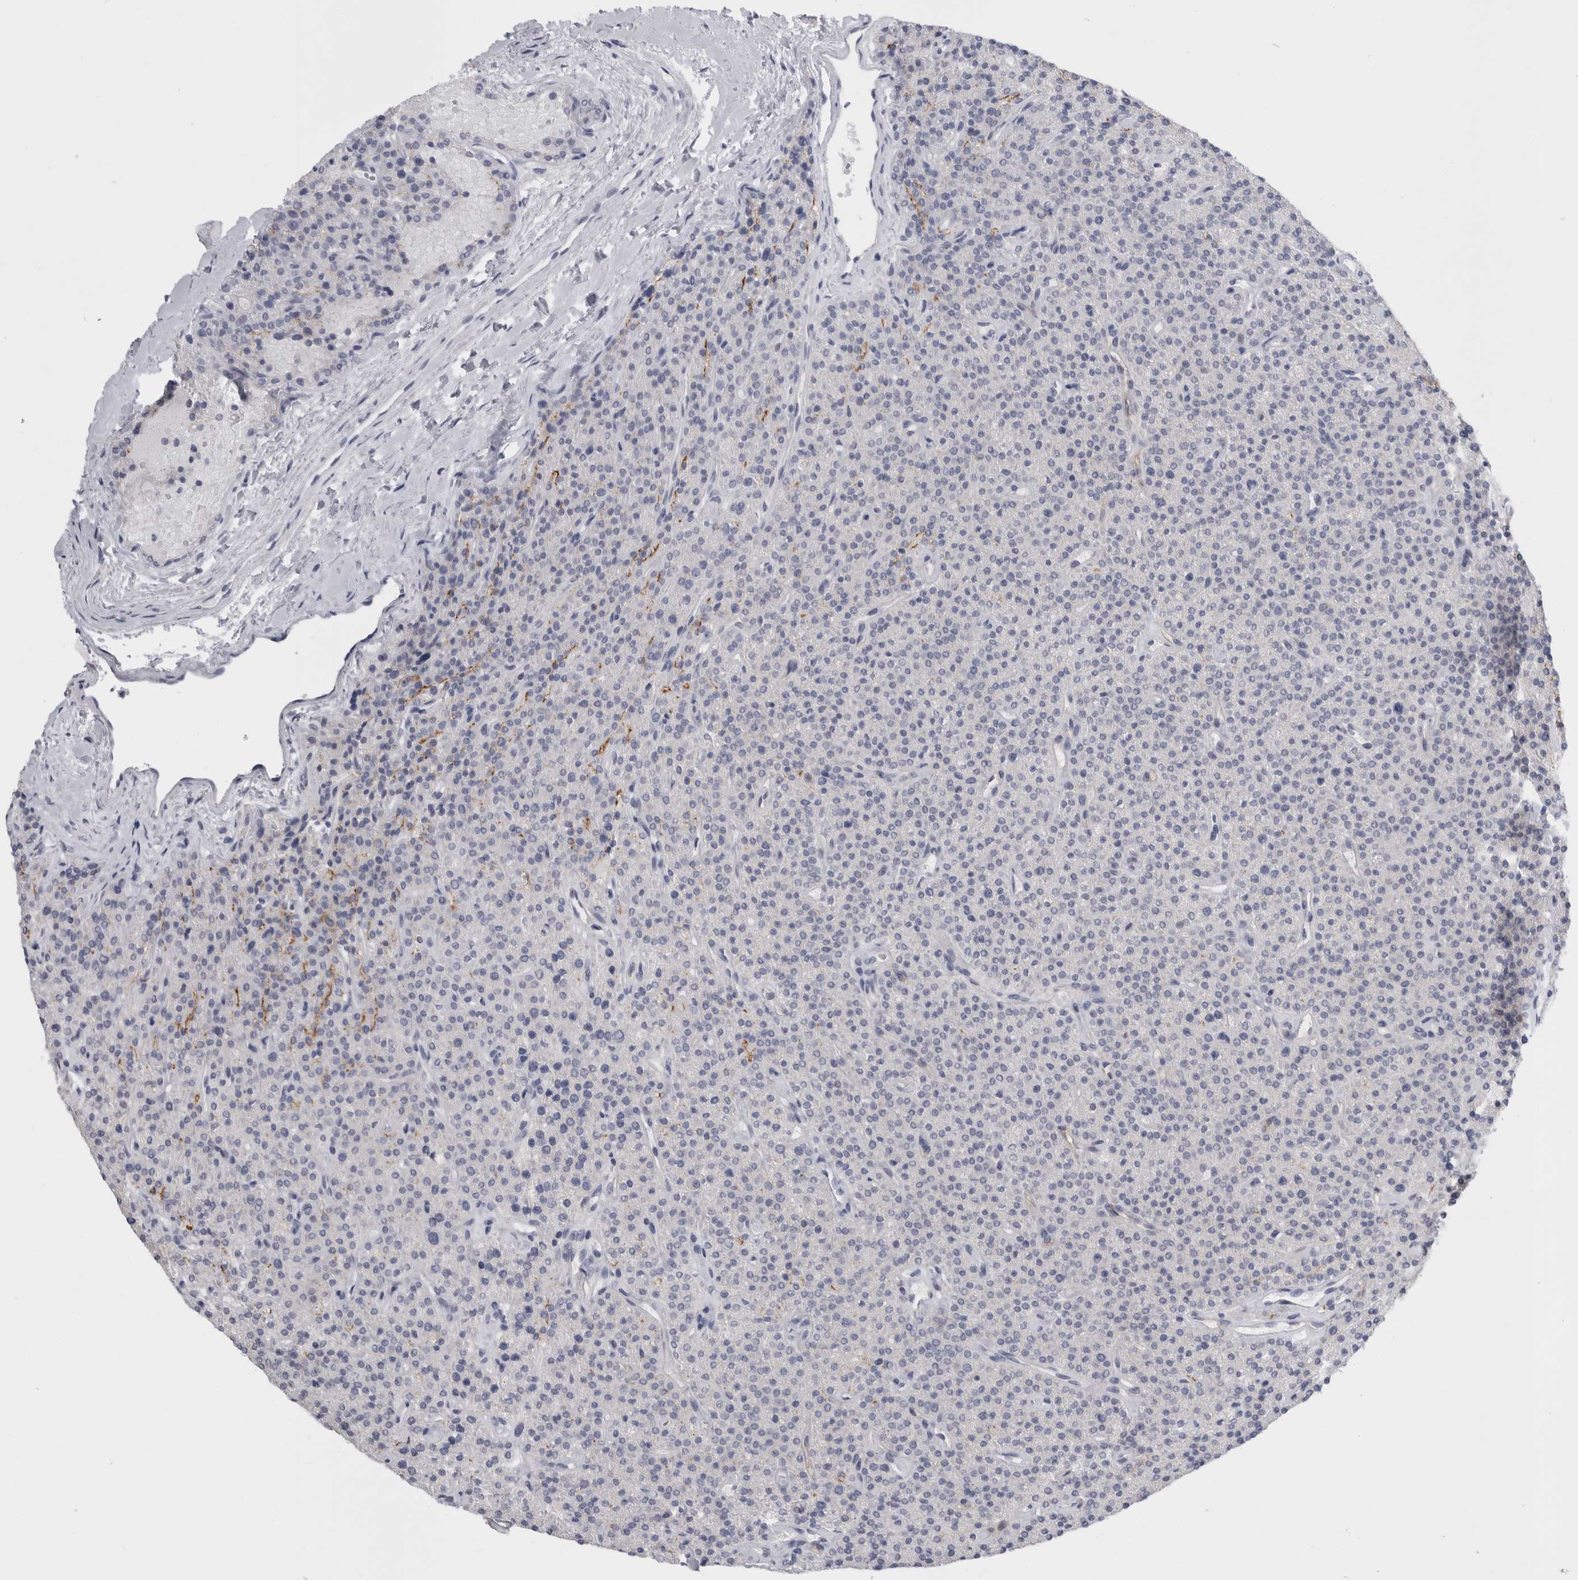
{"staining": {"intensity": "moderate", "quantity": "<25%", "location": "cytoplasmic/membranous"}, "tissue": "parathyroid gland", "cell_type": "Glandular cells", "image_type": "normal", "snomed": [{"axis": "morphology", "description": "Normal tissue, NOS"}, {"axis": "topography", "description": "Parathyroid gland"}], "caption": "Immunohistochemistry of unremarkable parathyroid gland exhibits low levels of moderate cytoplasmic/membranous expression in approximately <25% of glandular cells.", "gene": "ANKFY1", "patient": {"sex": "male", "age": 46}}